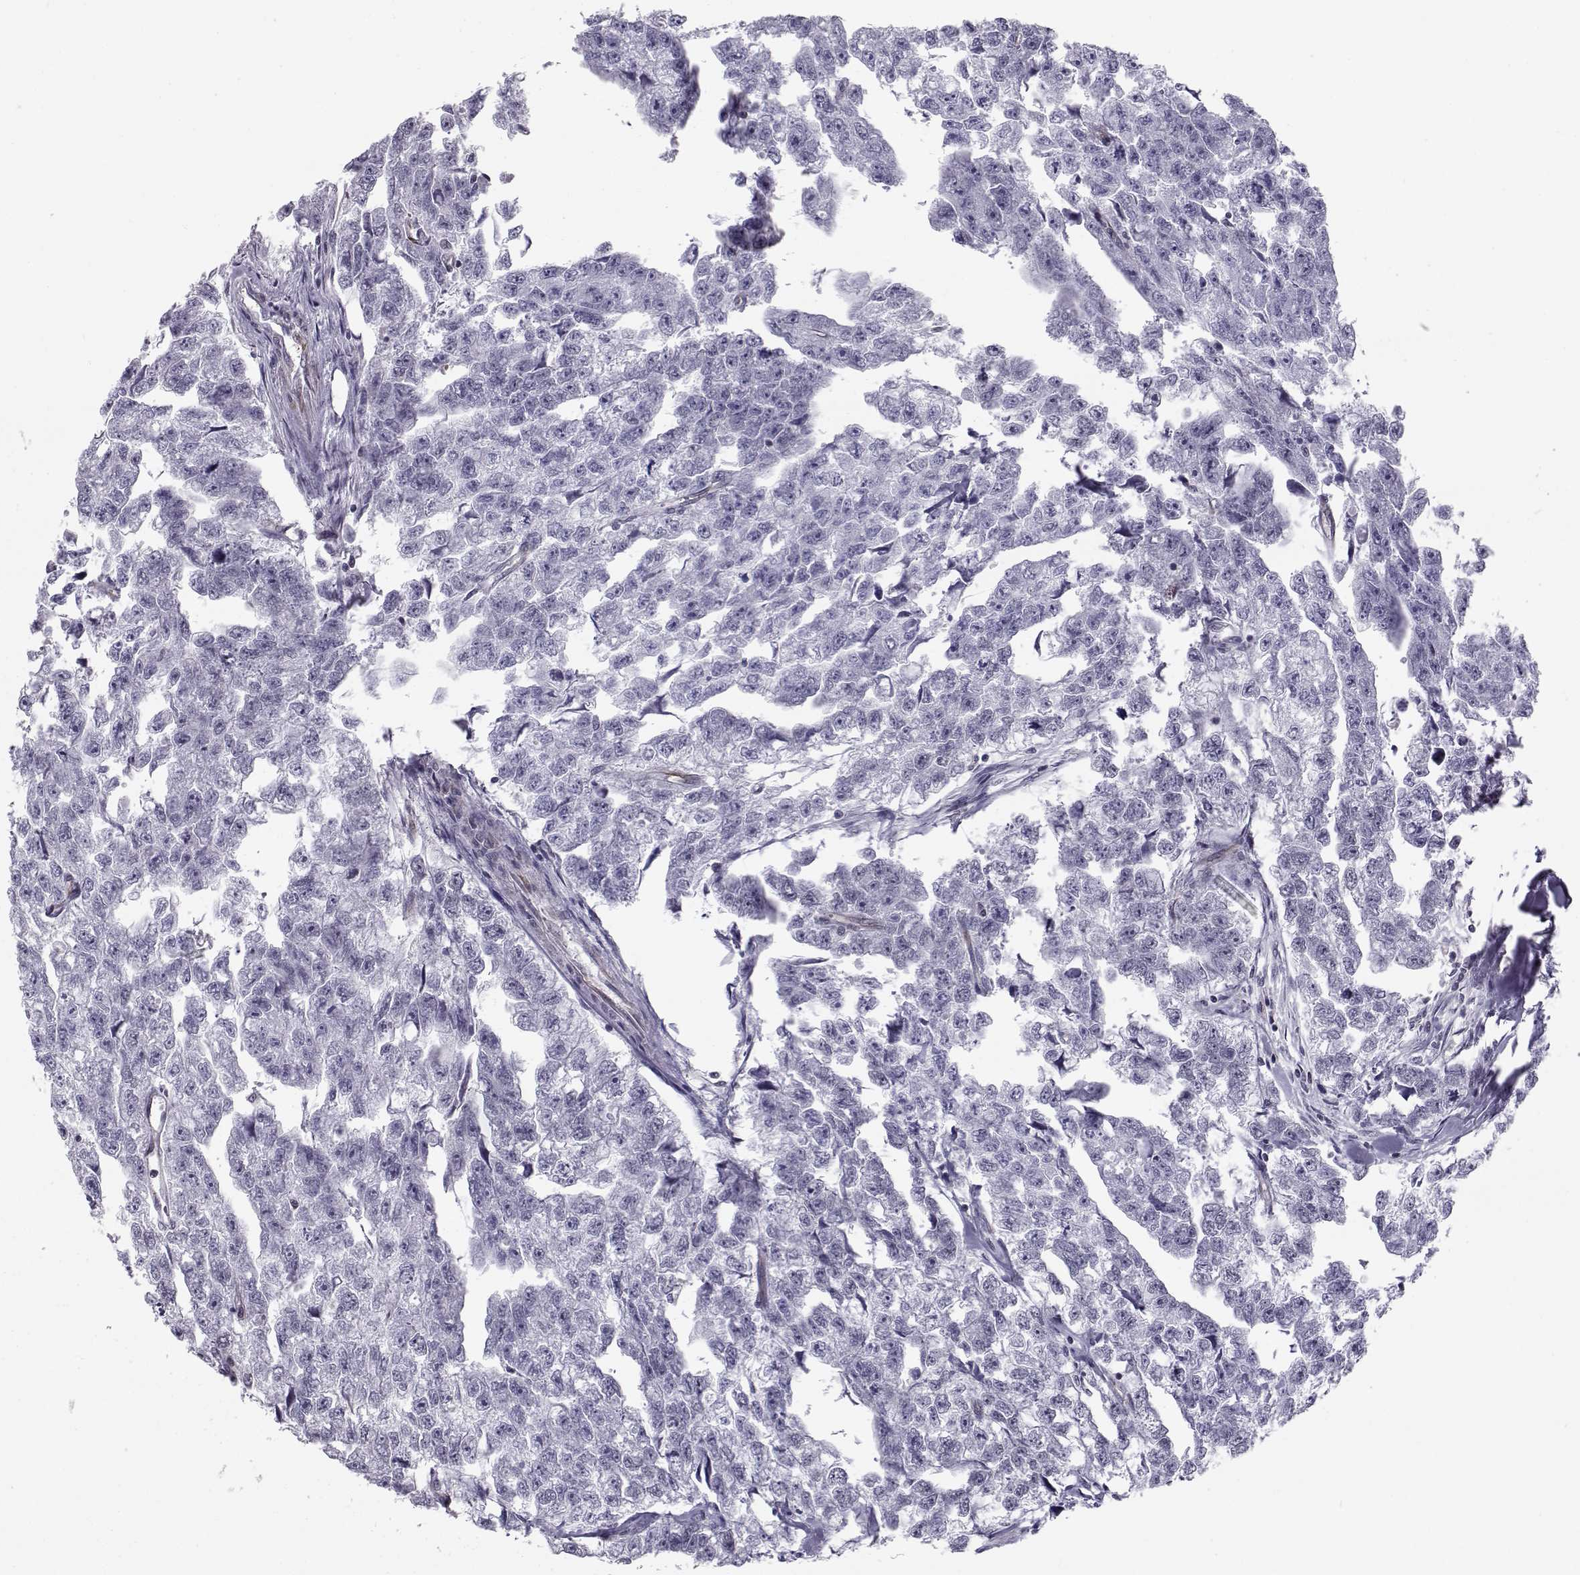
{"staining": {"intensity": "negative", "quantity": "none", "location": "none"}, "tissue": "testis cancer", "cell_type": "Tumor cells", "image_type": "cancer", "snomed": [{"axis": "morphology", "description": "Carcinoma, Embryonal, NOS"}, {"axis": "morphology", "description": "Teratoma, malignant, NOS"}, {"axis": "topography", "description": "Testis"}], "caption": "DAB immunohistochemical staining of human testis cancer shows no significant expression in tumor cells. The staining is performed using DAB (3,3'-diaminobenzidine) brown chromogen with nuclei counter-stained in using hematoxylin.", "gene": "KIF13B", "patient": {"sex": "male", "age": 44}}